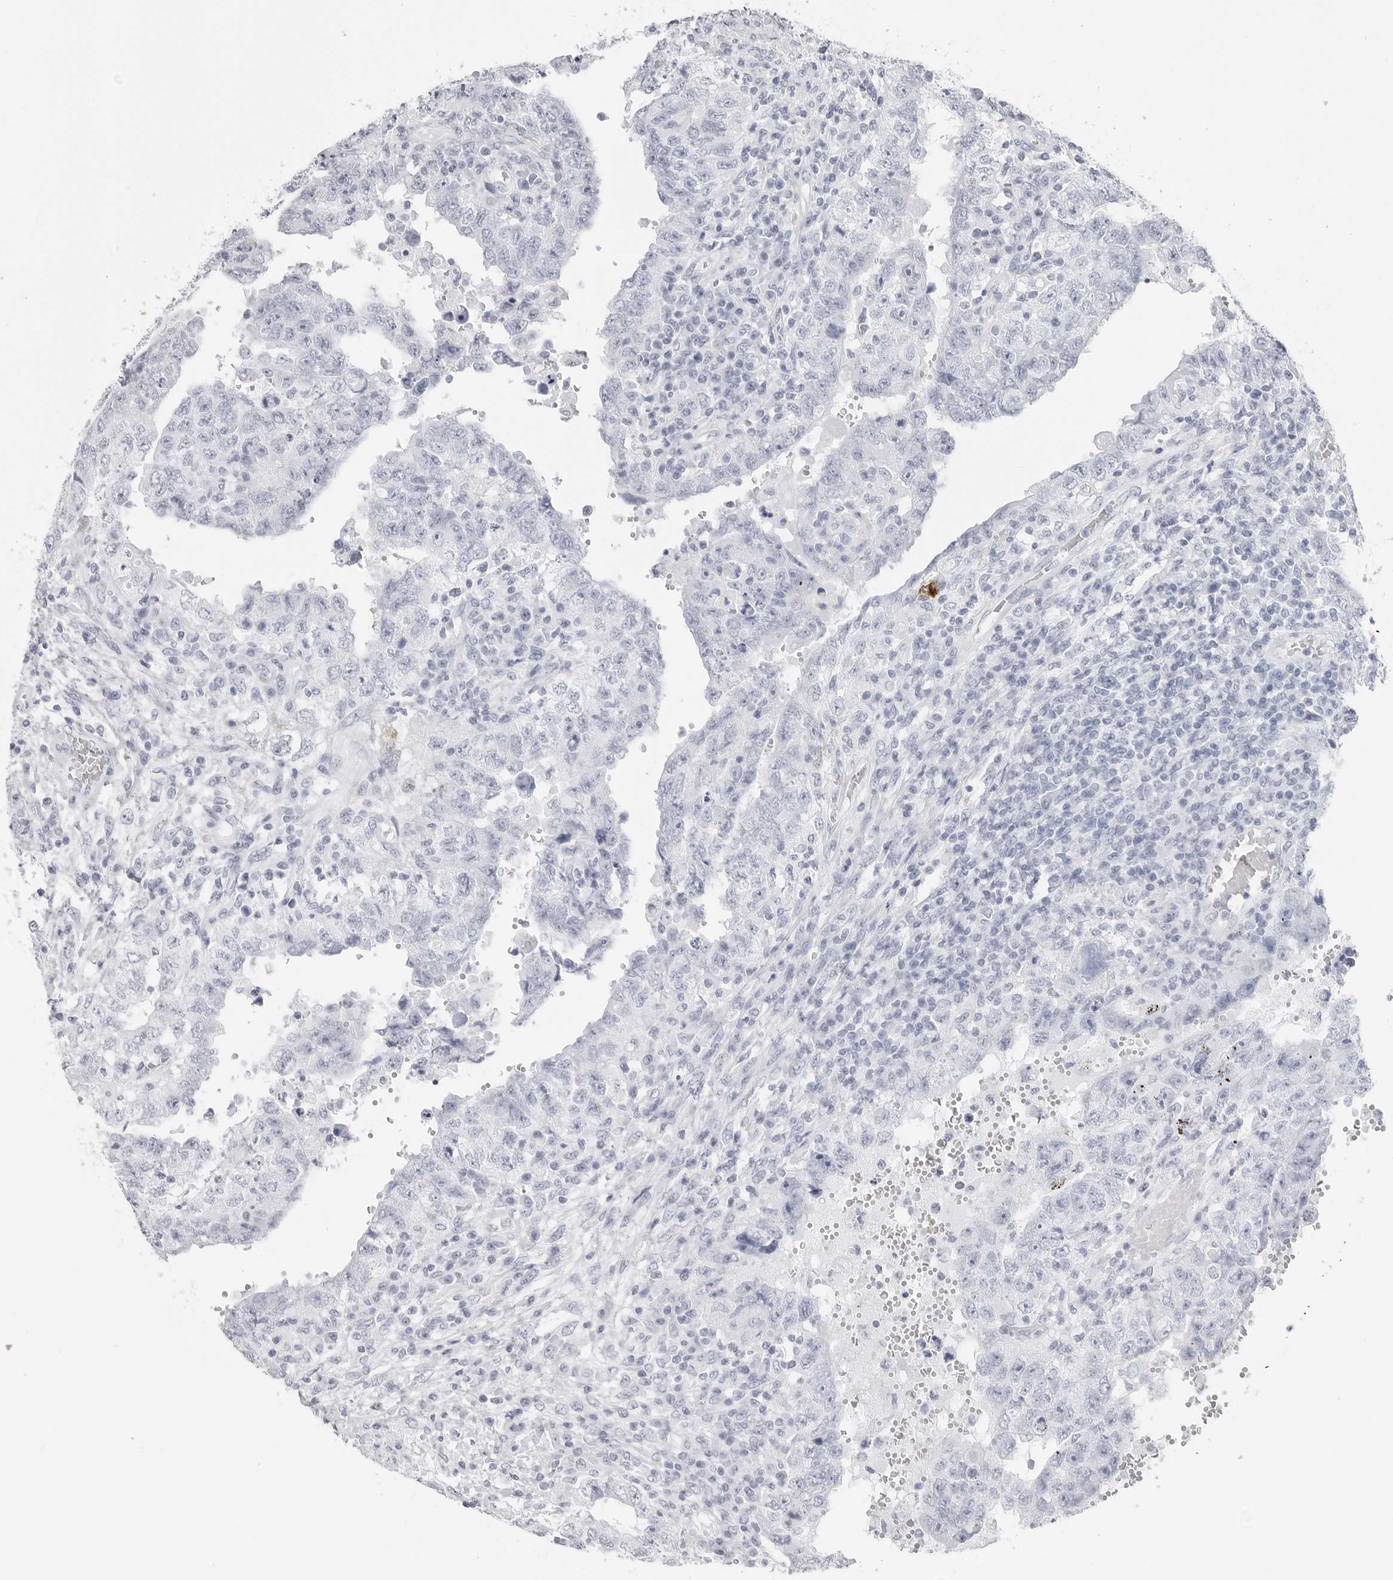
{"staining": {"intensity": "negative", "quantity": "none", "location": "none"}, "tissue": "testis cancer", "cell_type": "Tumor cells", "image_type": "cancer", "snomed": [{"axis": "morphology", "description": "Carcinoma, Embryonal, NOS"}, {"axis": "topography", "description": "Testis"}], "caption": "This is an immunohistochemistry micrograph of testis cancer (embryonal carcinoma). There is no positivity in tumor cells.", "gene": "CST2", "patient": {"sex": "male", "age": 26}}